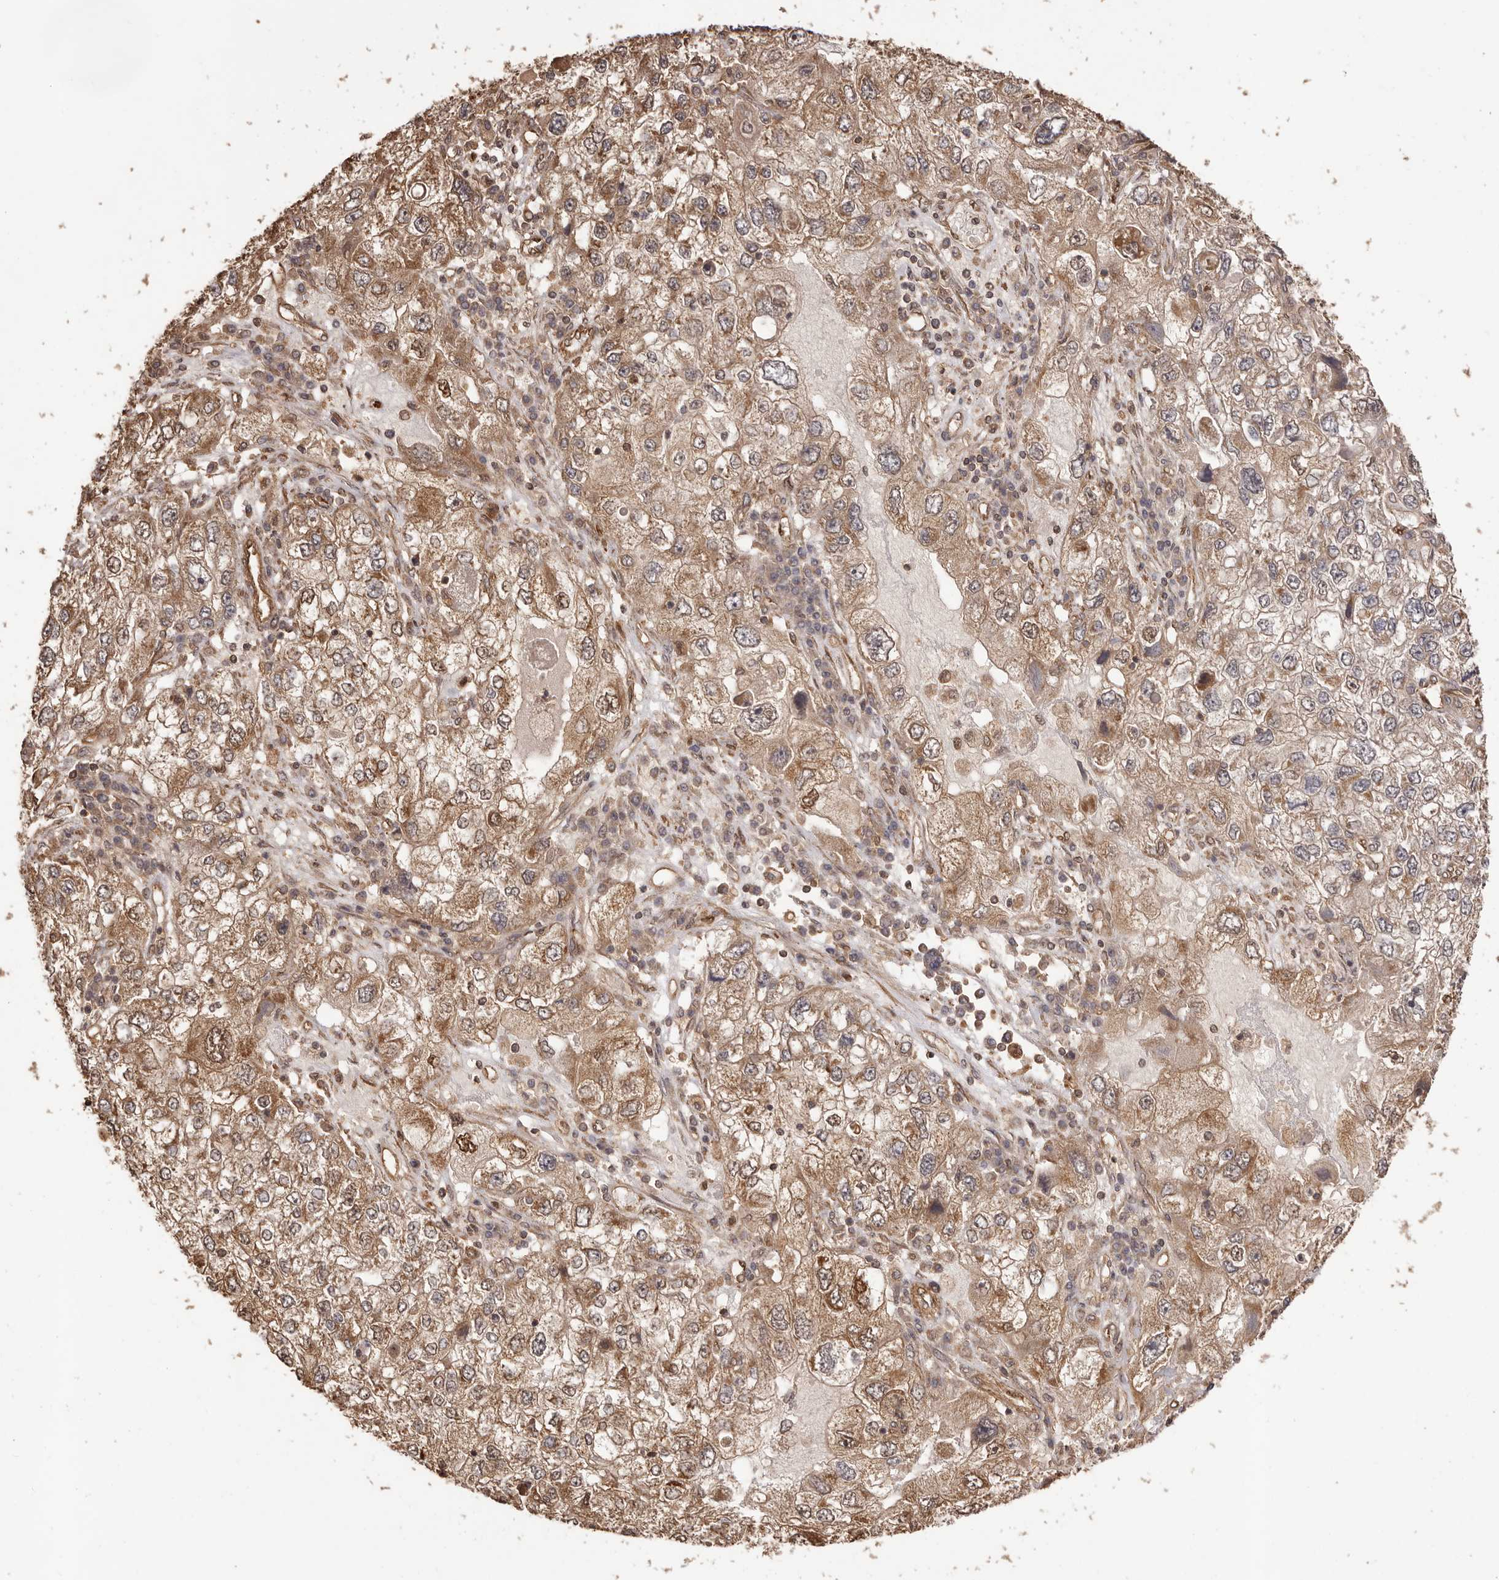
{"staining": {"intensity": "moderate", "quantity": ">75%", "location": "cytoplasmic/membranous,nuclear"}, "tissue": "endometrial cancer", "cell_type": "Tumor cells", "image_type": "cancer", "snomed": [{"axis": "morphology", "description": "Adenocarcinoma, NOS"}, {"axis": "topography", "description": "Endometrium"}], "caption": "Protein expression analysis of endometrial cancer (adenocarcinoma) displays moderate cytoplasmic/membranous and nuclear positivity in about >75% of tumor cells.", "gene": "UBR2", "patient": {"sex": "female", "age": 49}}